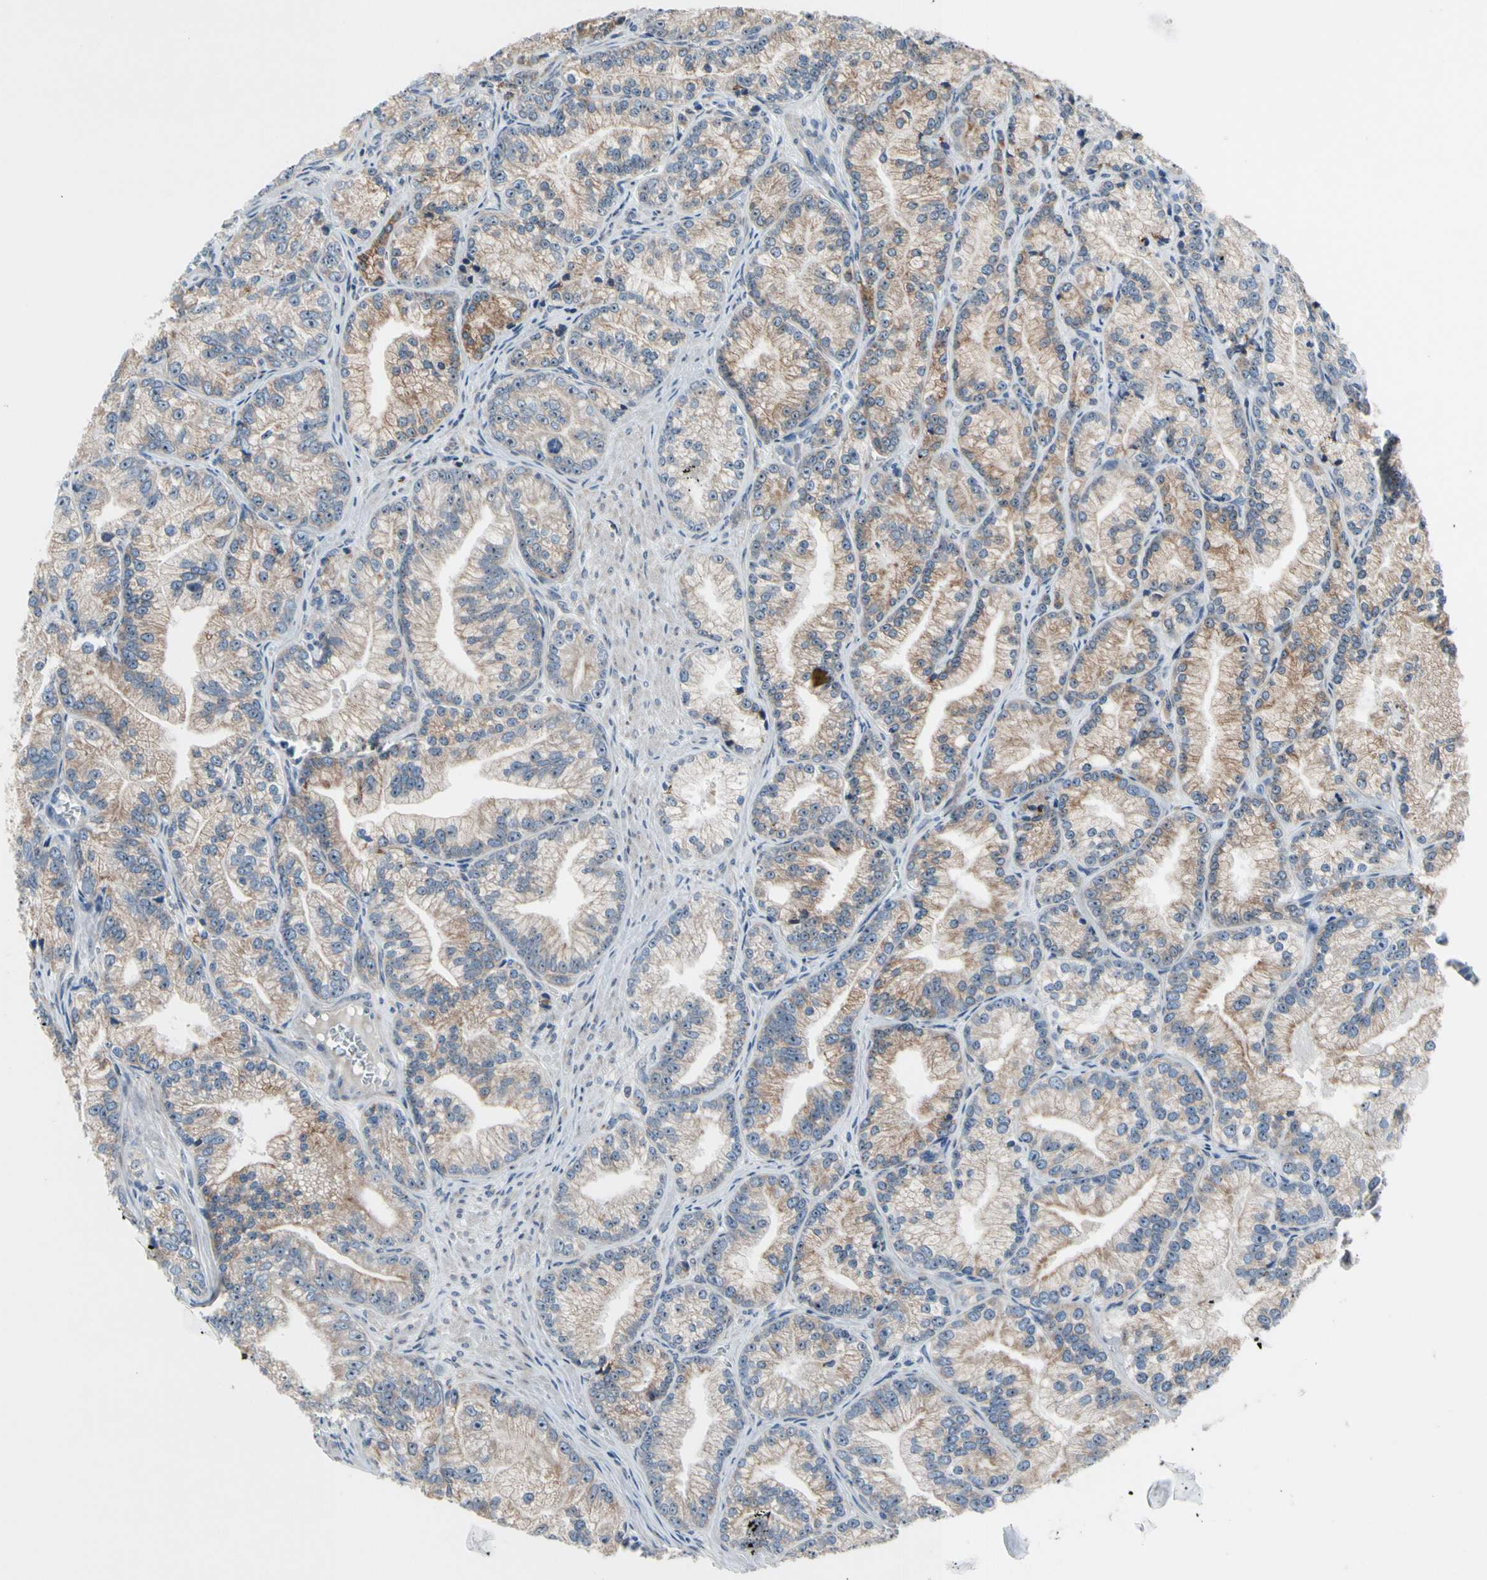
{"staining": {"intensity": "weak", "quantity": ">75%", "location": "cytoplasmic/membranous"}, "tissue": "prostate cancer", "cell_type": "Tumor cells", "image_type": "cancer", "snomed": [{"axis": "morphology", "description": "Adenocarcinoma, Low grade"}, {"axis": "topography", "description": "Prostate"}], "caption": "Immunohistochemistry (IHC) staining of prostate cancer, which displays low levels of weak cytoplasmic/membranous positivity in approximately >75% of tumor cells indicating weak cytoplasmic/membranous protein staining. The staining was performed using DAB (brown) for protein detection and nuclei were counterstained in hematoxylin (blue).", "gene": "TMED7", "patient": {"sex": "male", "age": 89}}